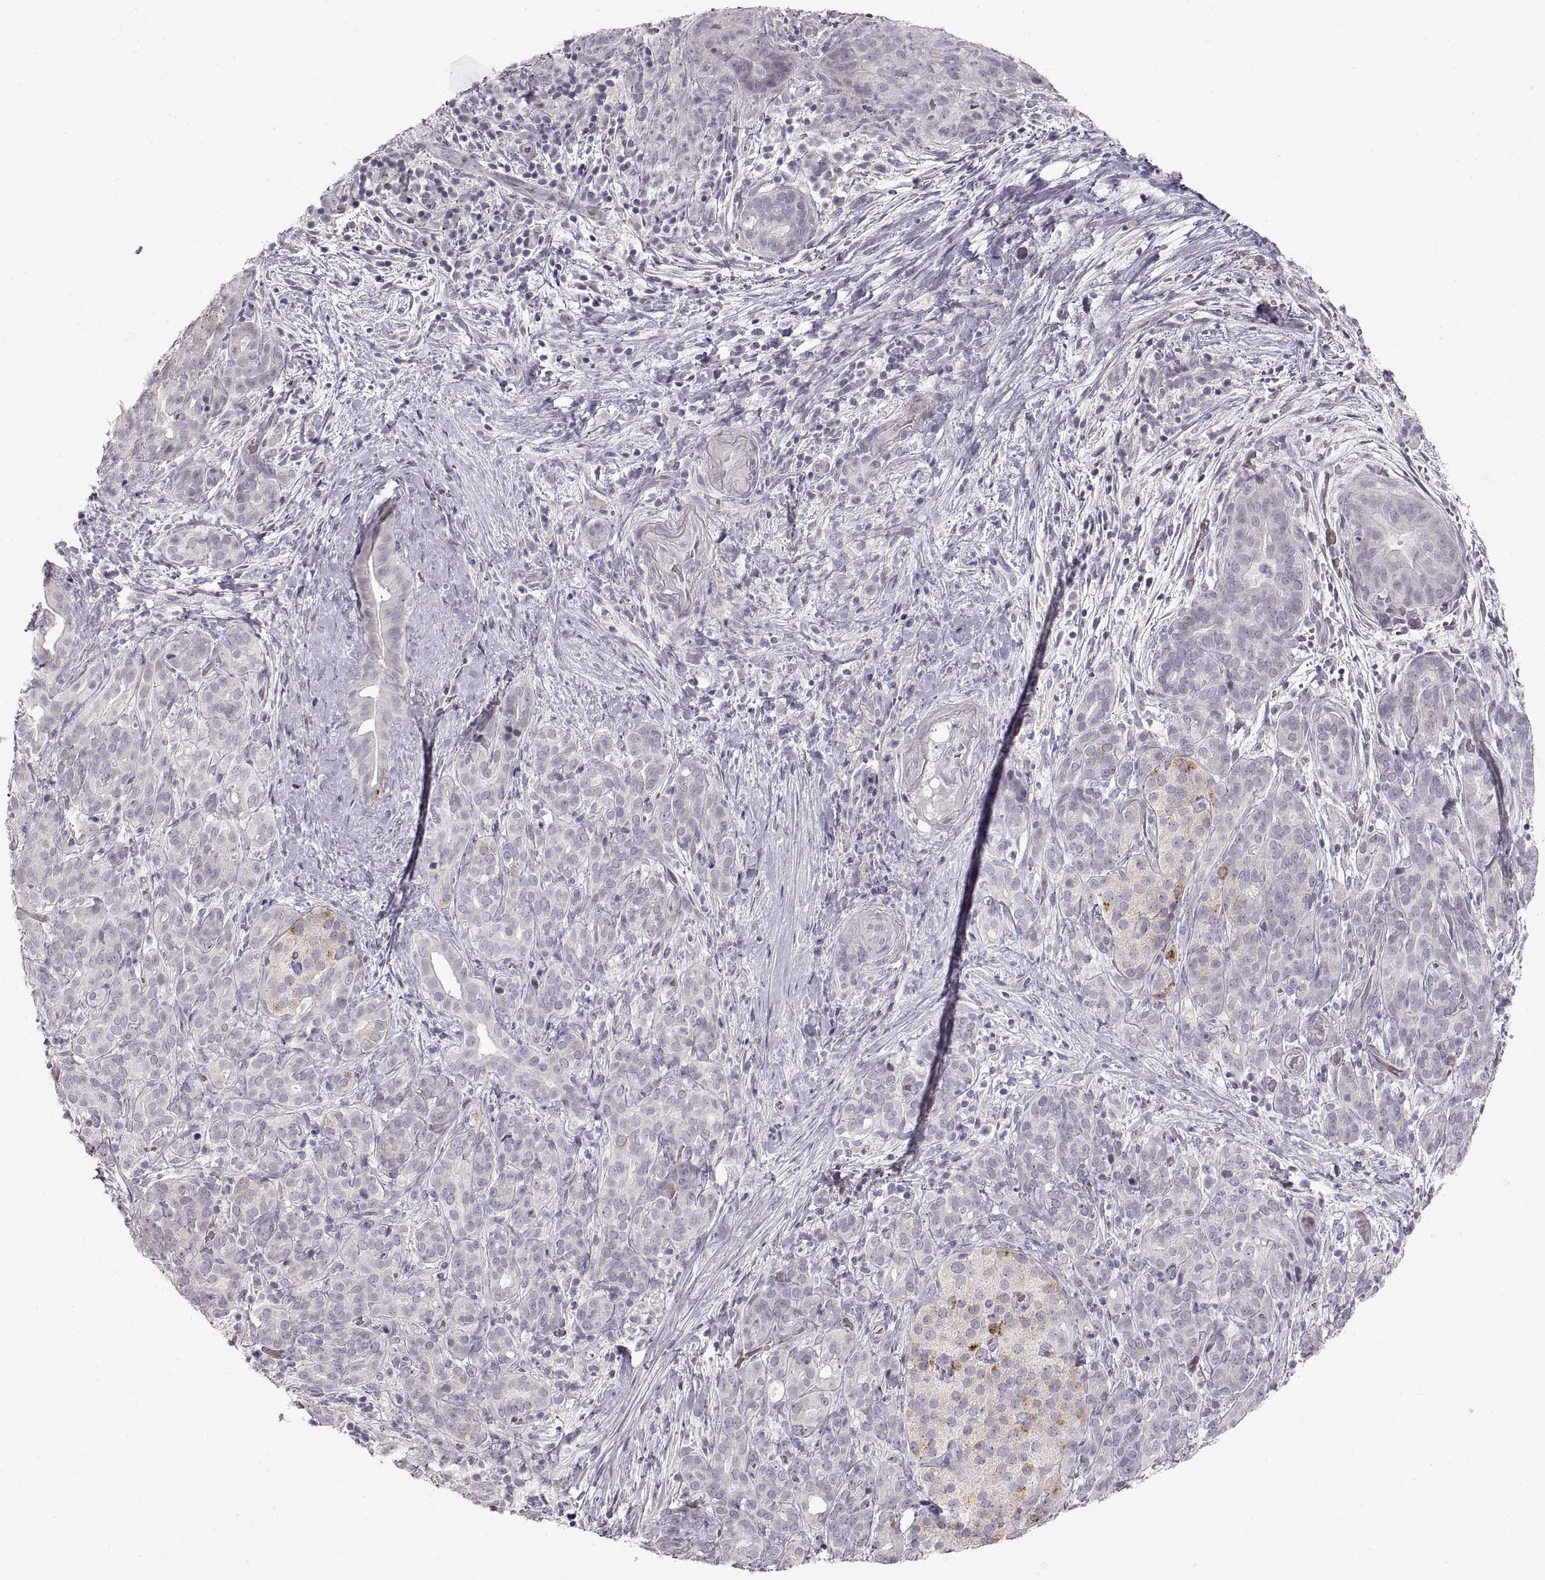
{"staining": {"intensity": "weak", "quantity": "<25%", "location": "cytoplasmic/membranous"}, "tissue": "pancreatic cancer", "cell_type": "Tumor cells", "image_type": "cancer", "snomed": [{"axis": "morphology", "description": "Adenocarcinoma, NOS"}, {"axis": "topography", "description": "Pancreas"}], "caption": "An immunohistochemistry histopathology image of pancreatic cancer (adenocarcinoma) is shown. There is no staining in tumor cells of pancreatic cancer (adenocarcinoma).", "gene": "PCSK2", "patient": {"sex": "male", "age": 44}}